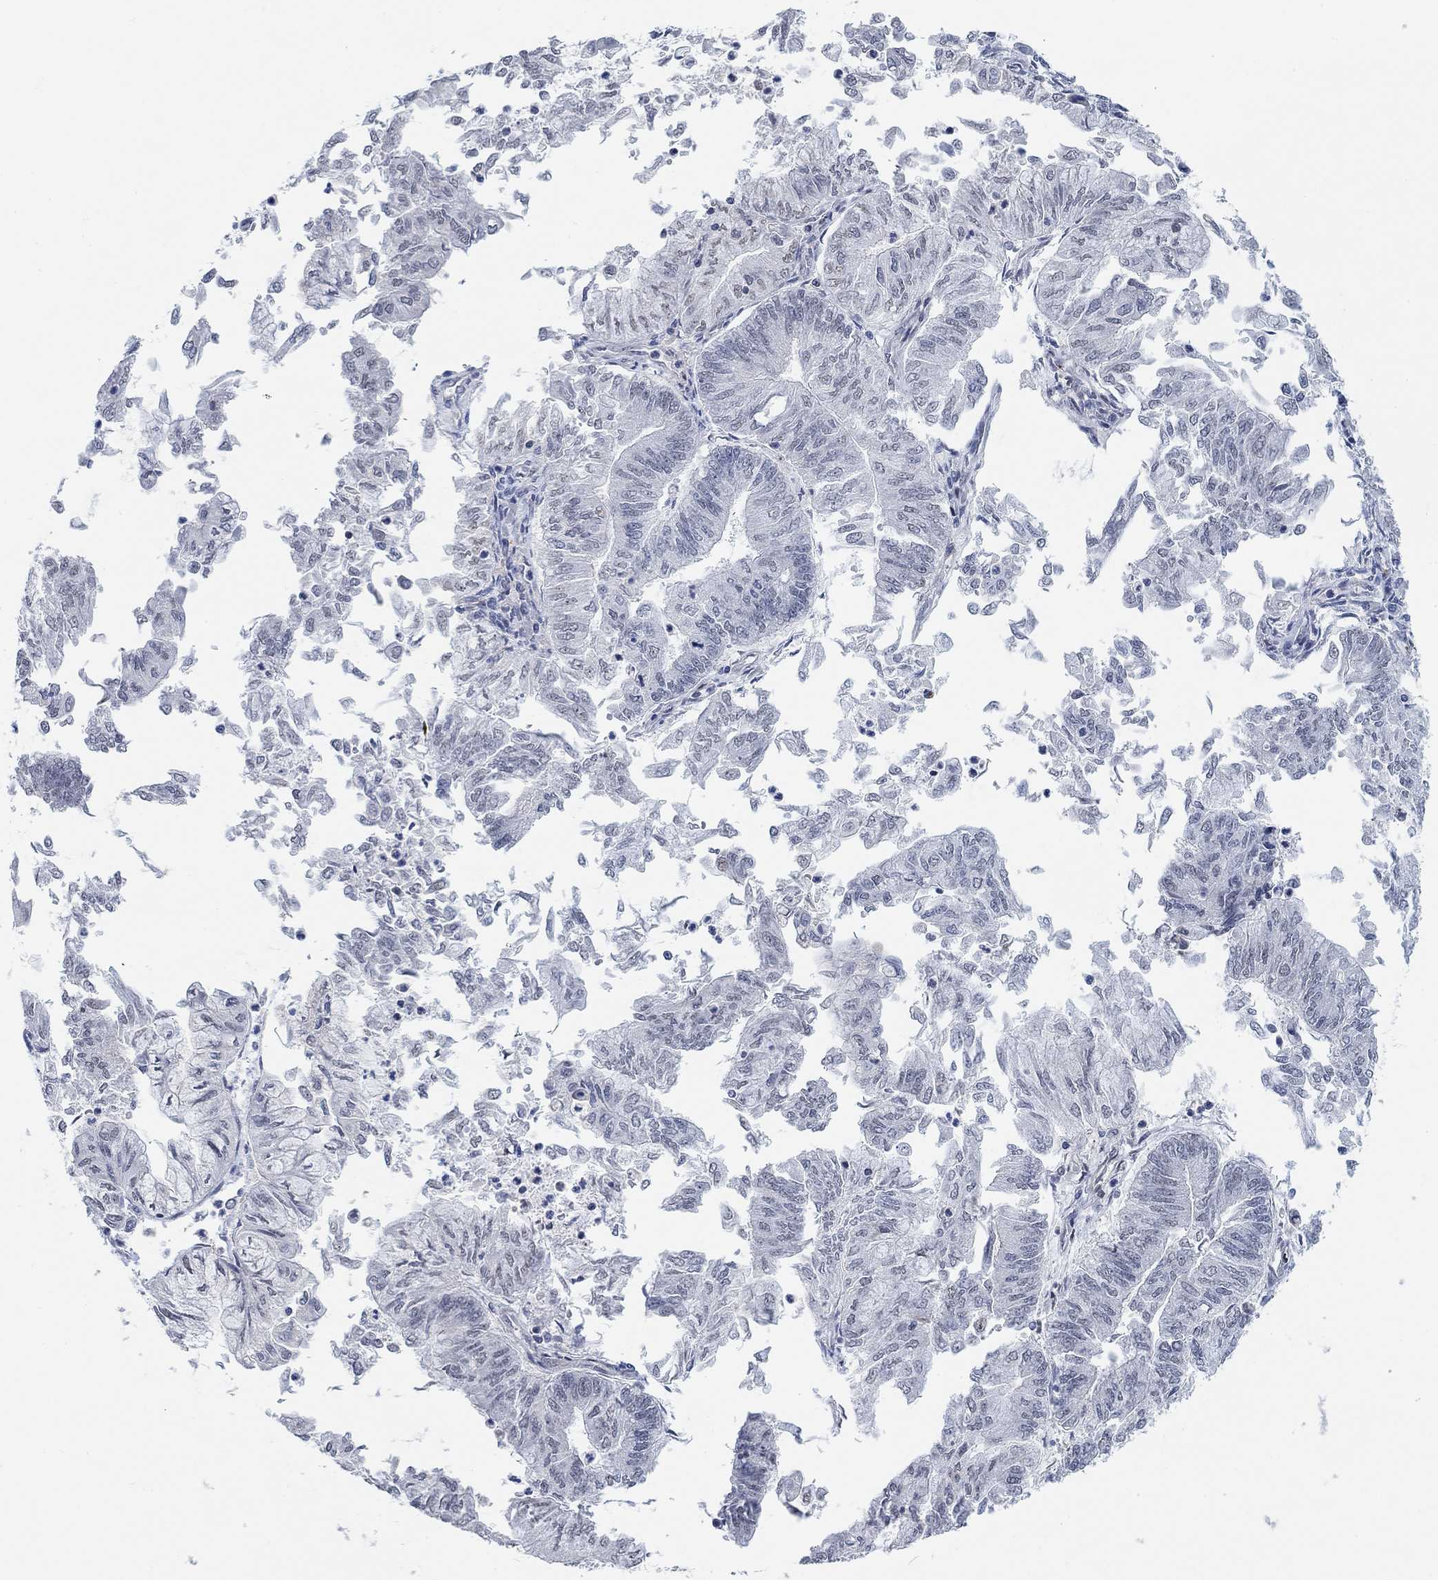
{"staining": {"intensity": "negative", "quantity": "none", "location": "none"}, "tissue": "endometrial cancer", "cell_type": "Tumor cells", "image_type": "cancer", "snomed": [{"axis": "morphology", "description": "Adenocarcinoma, NOS"}, {"axis": "topography", "description": "Endometrium"}], "caption": "Immunohistochemistry (IHC) of endometrial cancer (adenocarcinoma) demonstrates no staining in tumor cells.", "gene": "PWWP2B", "patient": {"sex": "female", "age": 59}}